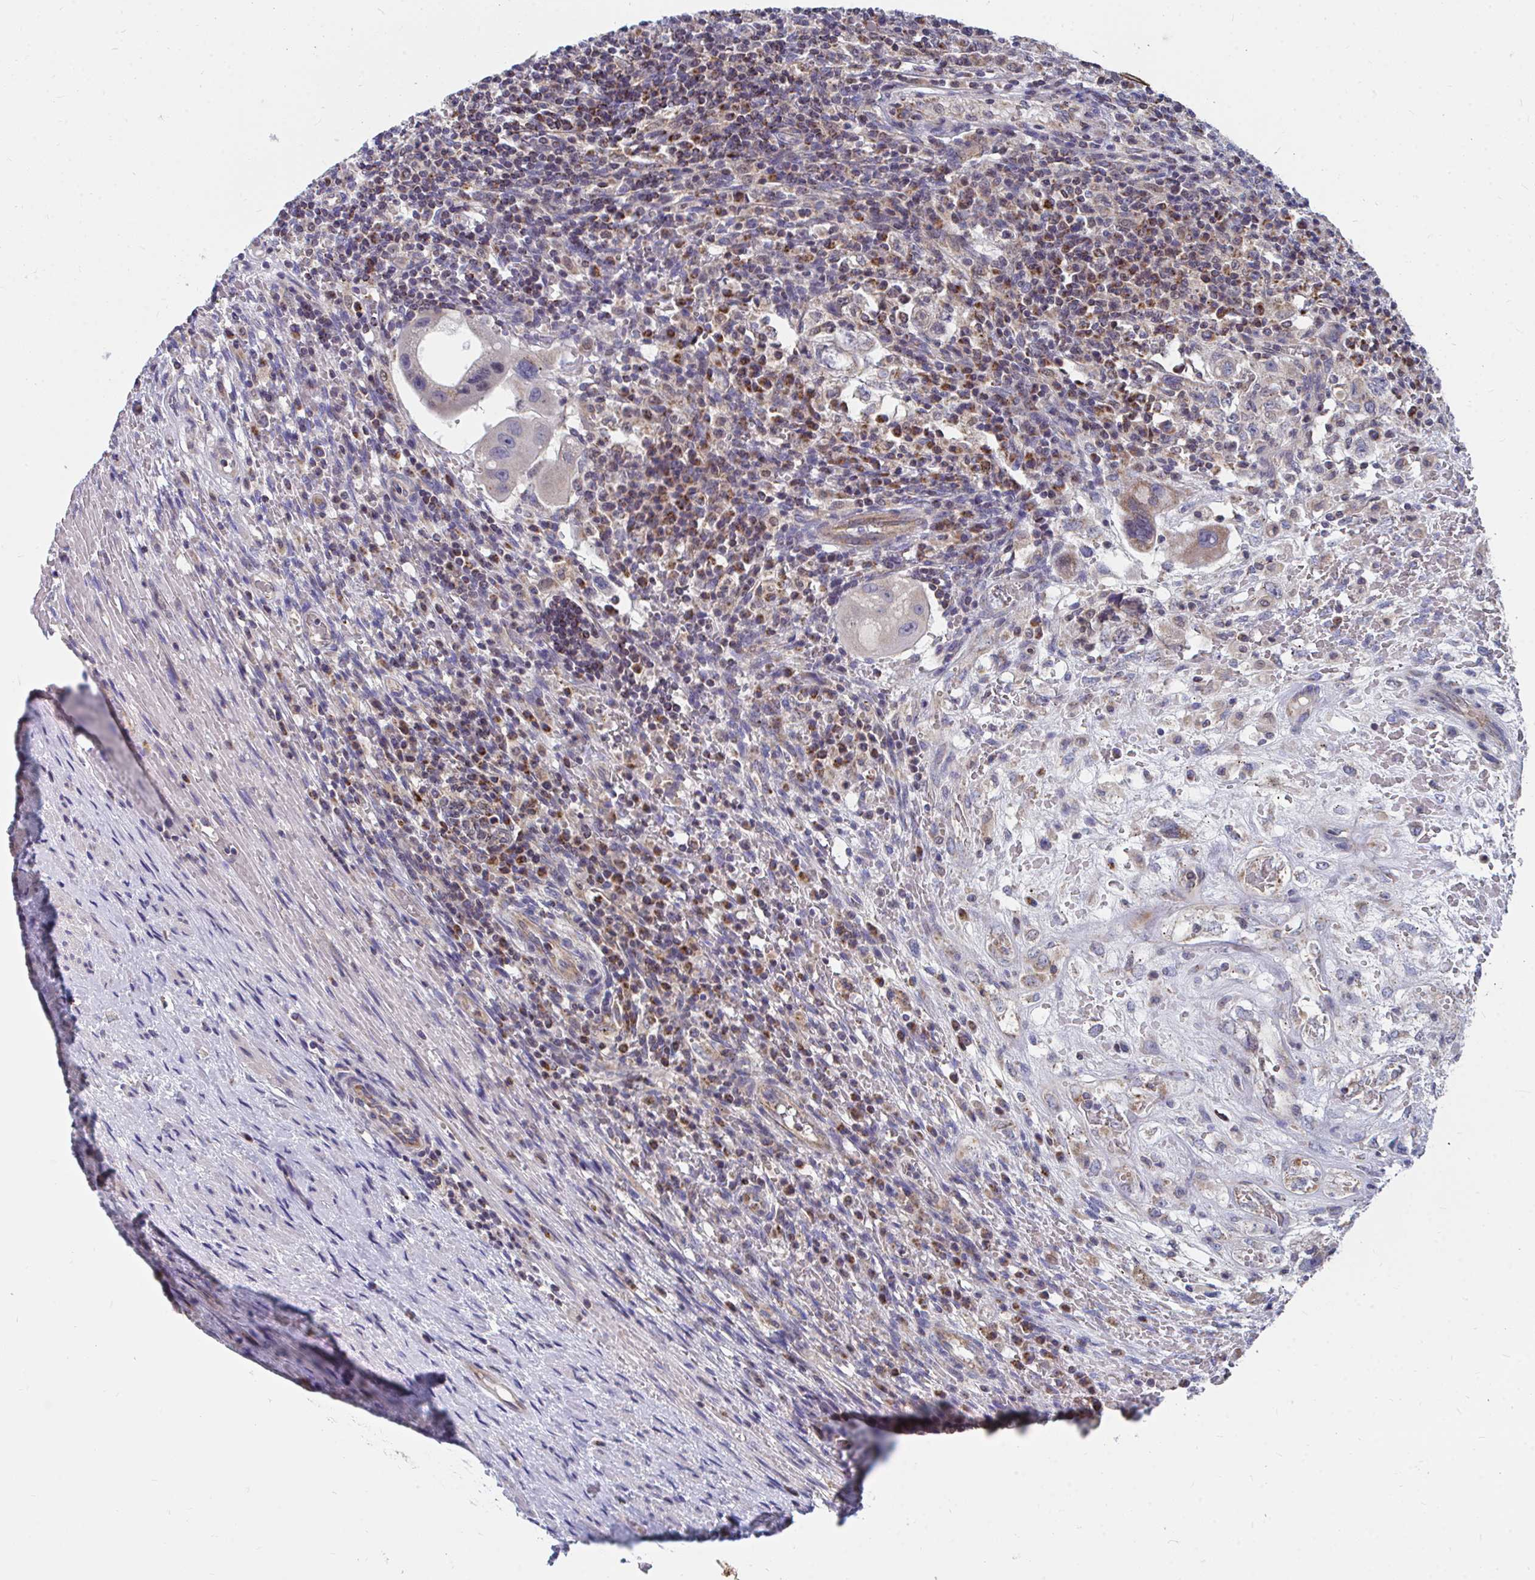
{"staining": {"intensity": "weak", "quantity": "<25%", "location": "cytoplasmic/membranous"}, "tissue": "testis cancer", "cell_type": "Tumor cells", "image_type": "cancer", "snomed": [{"axis": "morphology", "description": "Carcinoma, Embryonal, NOS"}, {"axis": "topography", "description": "Testis"}], "caption": "An immunohistochemistry (IHC) image of testis cancer is shown. There is no staining in tumor cells of testis cancer. Nuclei are stained in blue.", "gene": "PEX3", "patient": {"sex": "male", "age": 26}}